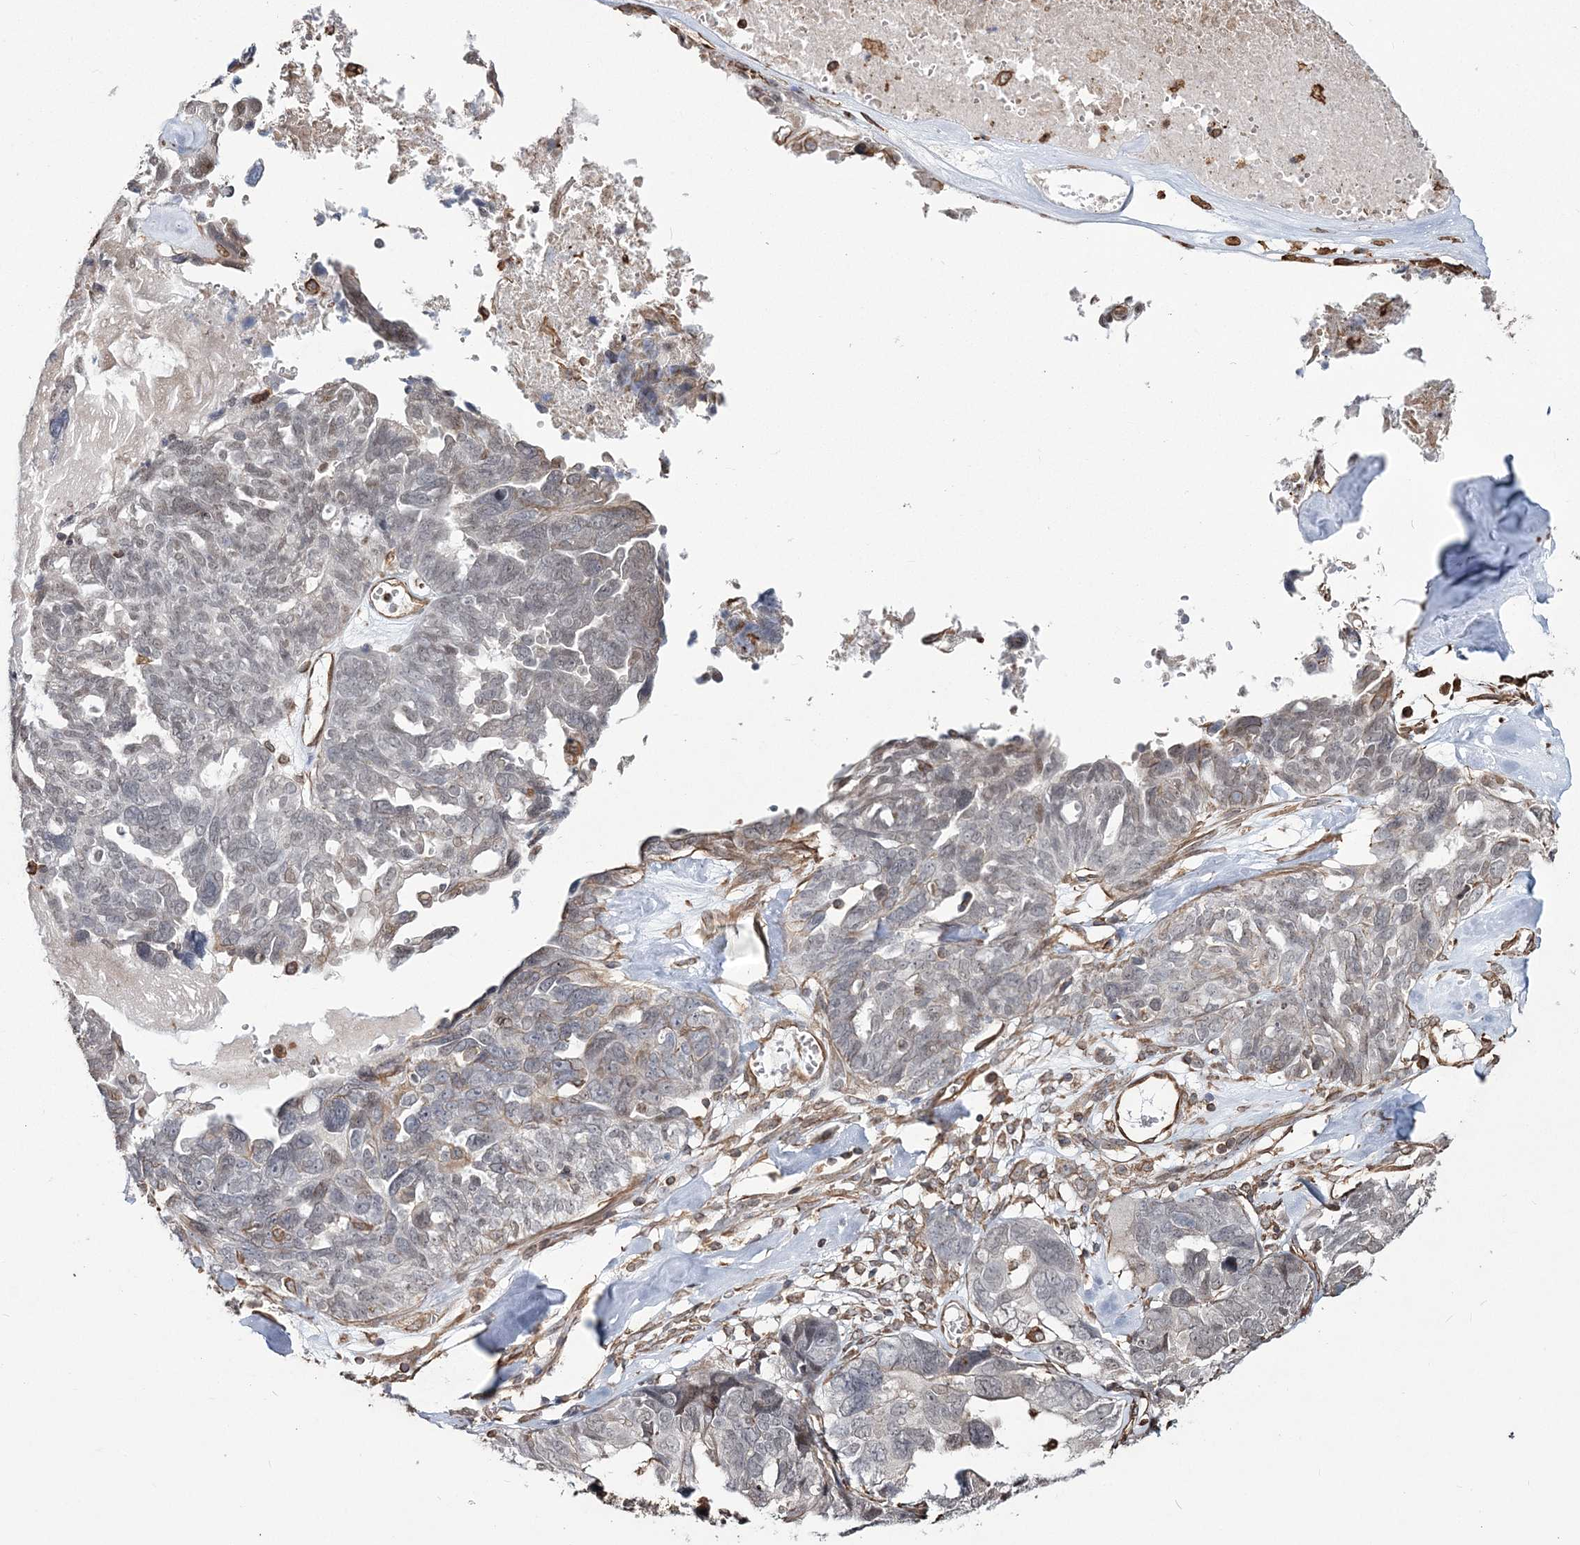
{"staining": {"intensity": "weak", "quantity": "25%-75%", "location": "nuclear"}, "tissue": "ovarian cancer", "cell_type": "Tumor cells", "image_type": "cancer", "snomed": [{"axis": "morphology", "description": "Cystadenocarcinoma, serous, NOS"}, {"axis": "topography", "description": "Ovary"}], "caption": "There is low levels of weak nuclear positivity in tumor cells of serous cystadenocarcinoma (ovarian), as demonstrated by immunohistochemical staining (brown color).", "gene": "ATP11B", "patient": {"sex": "female", "age": 79}}